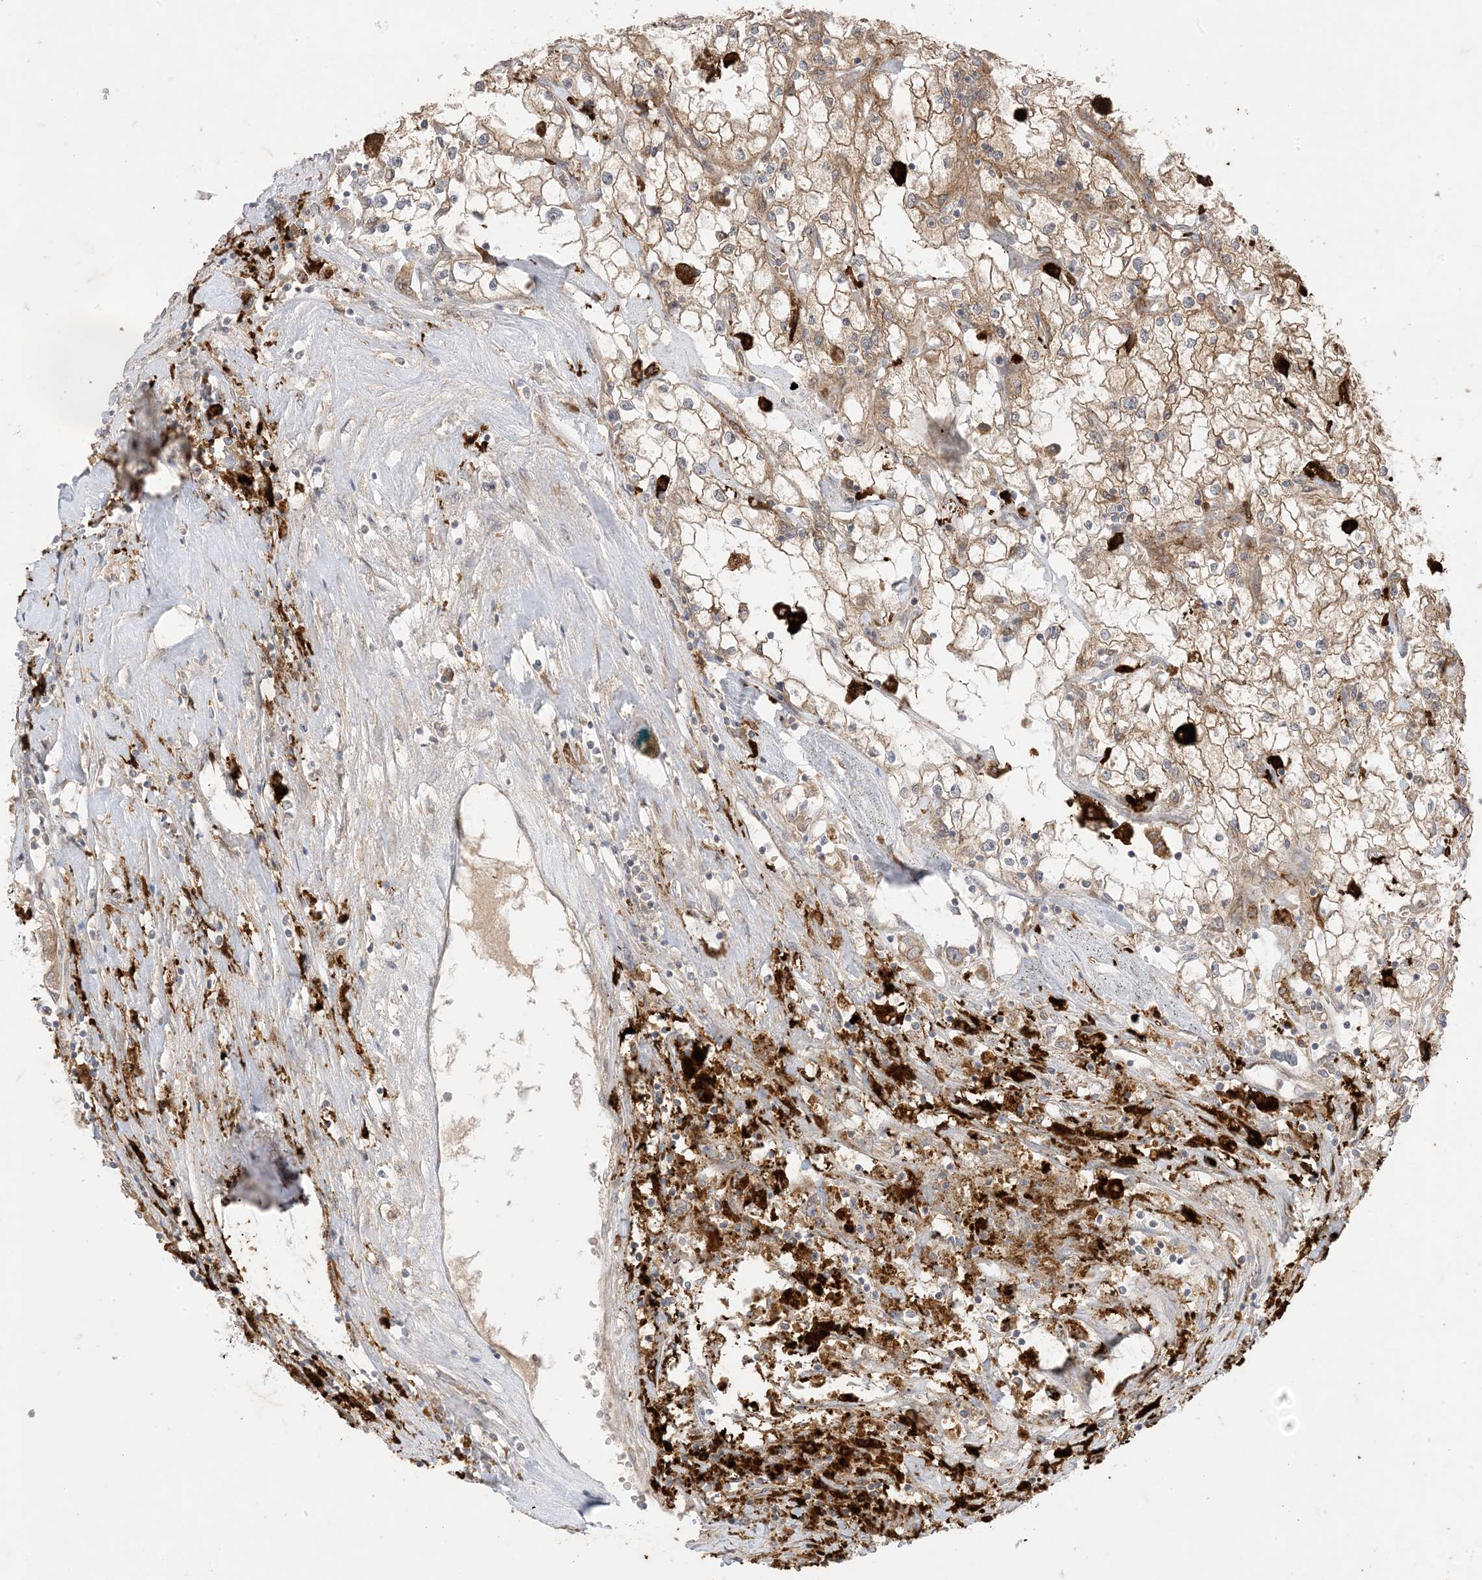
{"staining": {"intensity": "moderate", "quantity": ">75%", "location": "cytoplasmic/membranous"}, "tissue": "renal cancer", "cell_type": "Tumor cells", "image_type": "cancer", "snomed": [{"axis": "morphology", "description": "Adenocarcinoma, NOS"}, {"axis": "topography", "description": "Kidney"}], "caption": "Adenocarcinoma (renal) stained with immunohistochemistry exhibits moderate cytoplasmic/membranous positivity in approximately >75% of tumor cells.", "gene": "ODC1", "patient": {"sex": "male", "age": 56}}